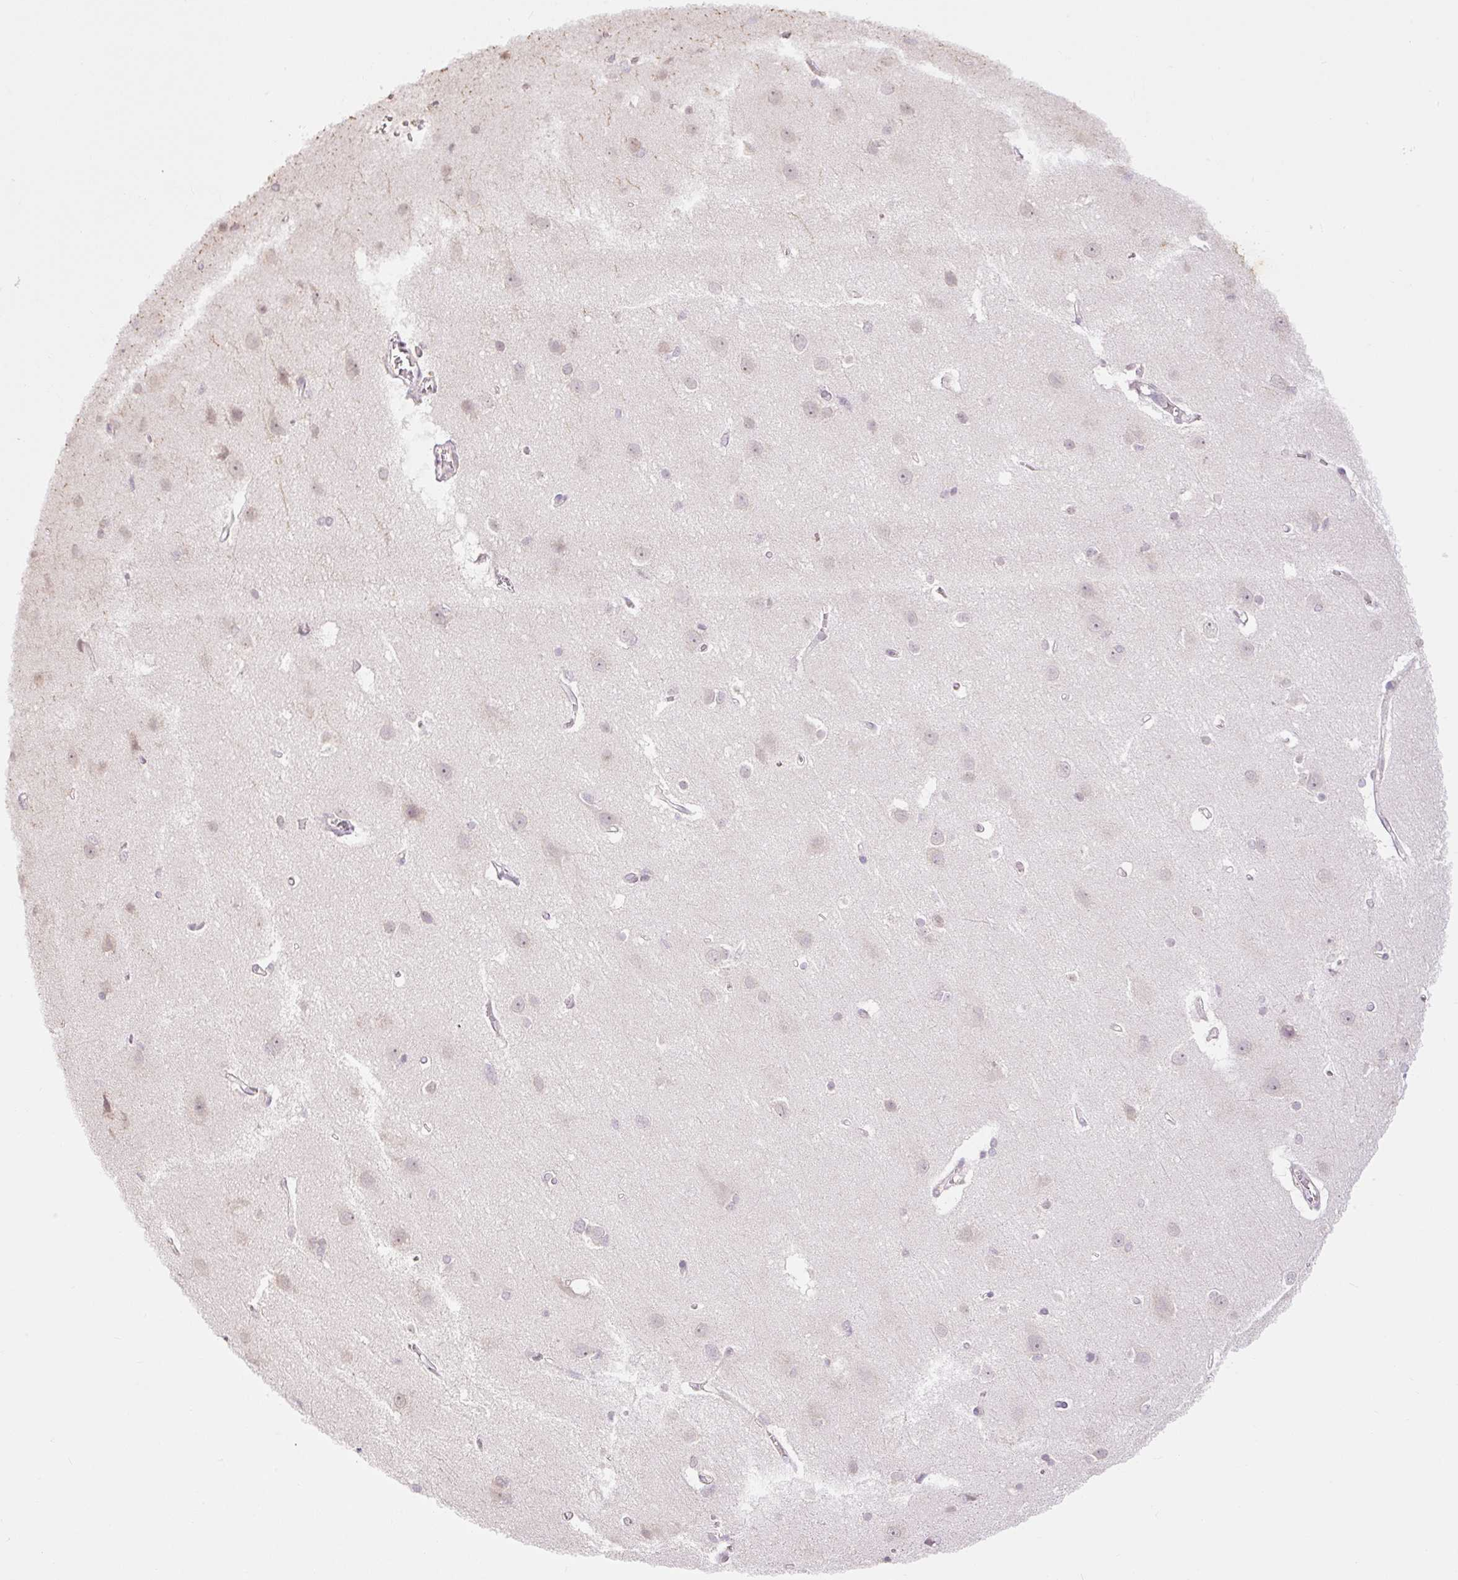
{"staining": {"intensity": "negative", "quantity": "none", "location": "none"}, "tissue": "cerebral cortex", "cell_type": "Endothelial cells", "image_type": "normal", "snomed": [{"axis": "morphology", "description": "Normal tissue, NOS"}, {"axis": "topography", "description": "Cerebral cortex"}], "caption": "Immunohistochemistry of normal human cerebral cortex demonstrates no positivity in endothelial cells.", "gene": "RACGAP1", "patient": {"sex": "male", "age": 37}}